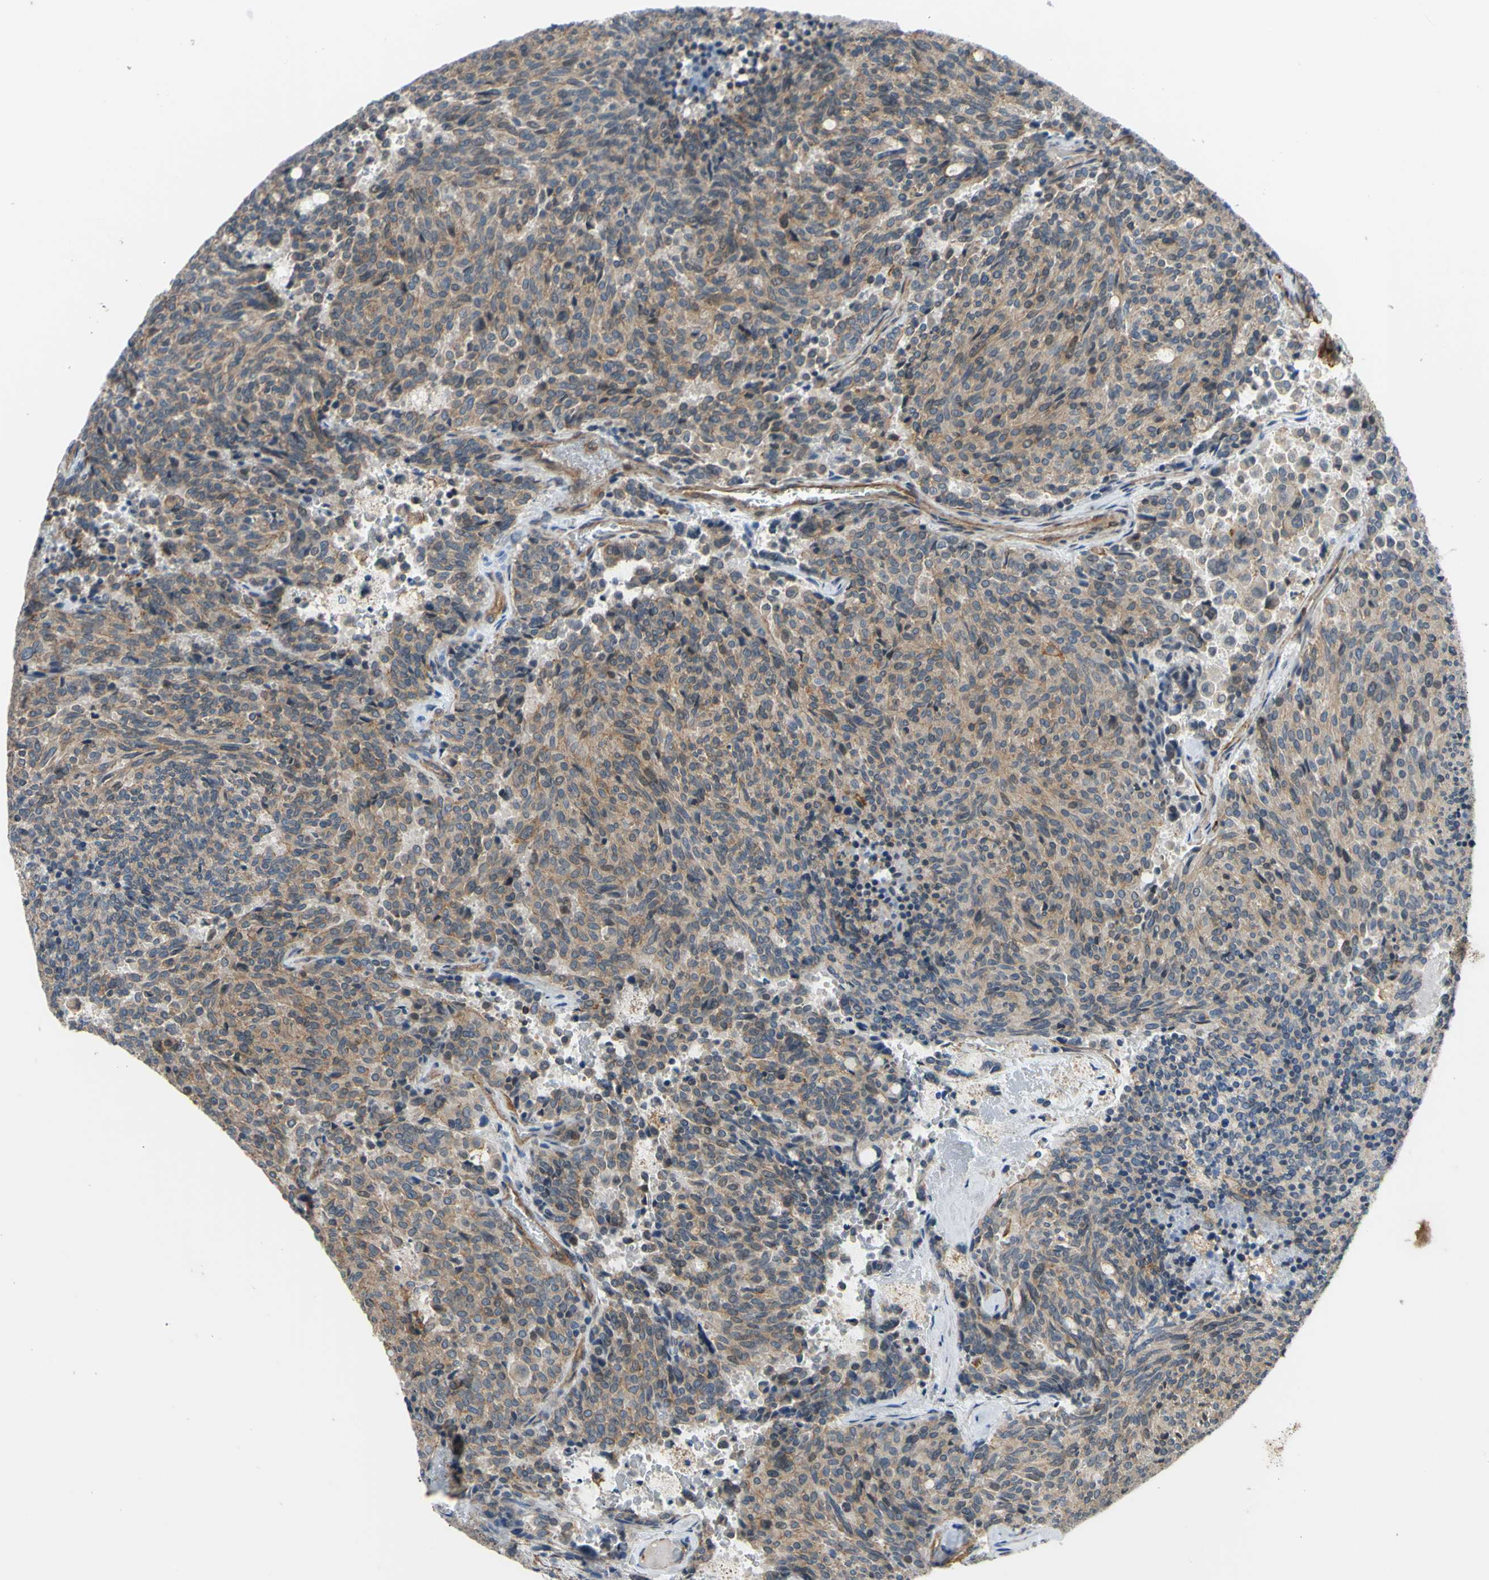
{"staining": {"intensity": "moderate", "quantity": "25%-75%", "location": "cytoplasmic/membranous"}, "tissue": "carcinoid", "cell_type": "Tumor cells", "image_type": "cancer", "snomed": [{"axis": "morphology", "description": "Carcinoid, malignant, NOS"}, {"axis": "topography", "description": "Pancreas"}], "caption": "The histopathology image reveals a brown stain indicating the presence of a protein in the cytoplasmic/membranous of tumor cells in malignant carcinoid. The protein is stained brown, and the nuclei are stained in blue (DAB IHC with brightfield microscopy, high magnification).", "gene": "ADD3", "patient": {"sex": "female", "age": 54}}